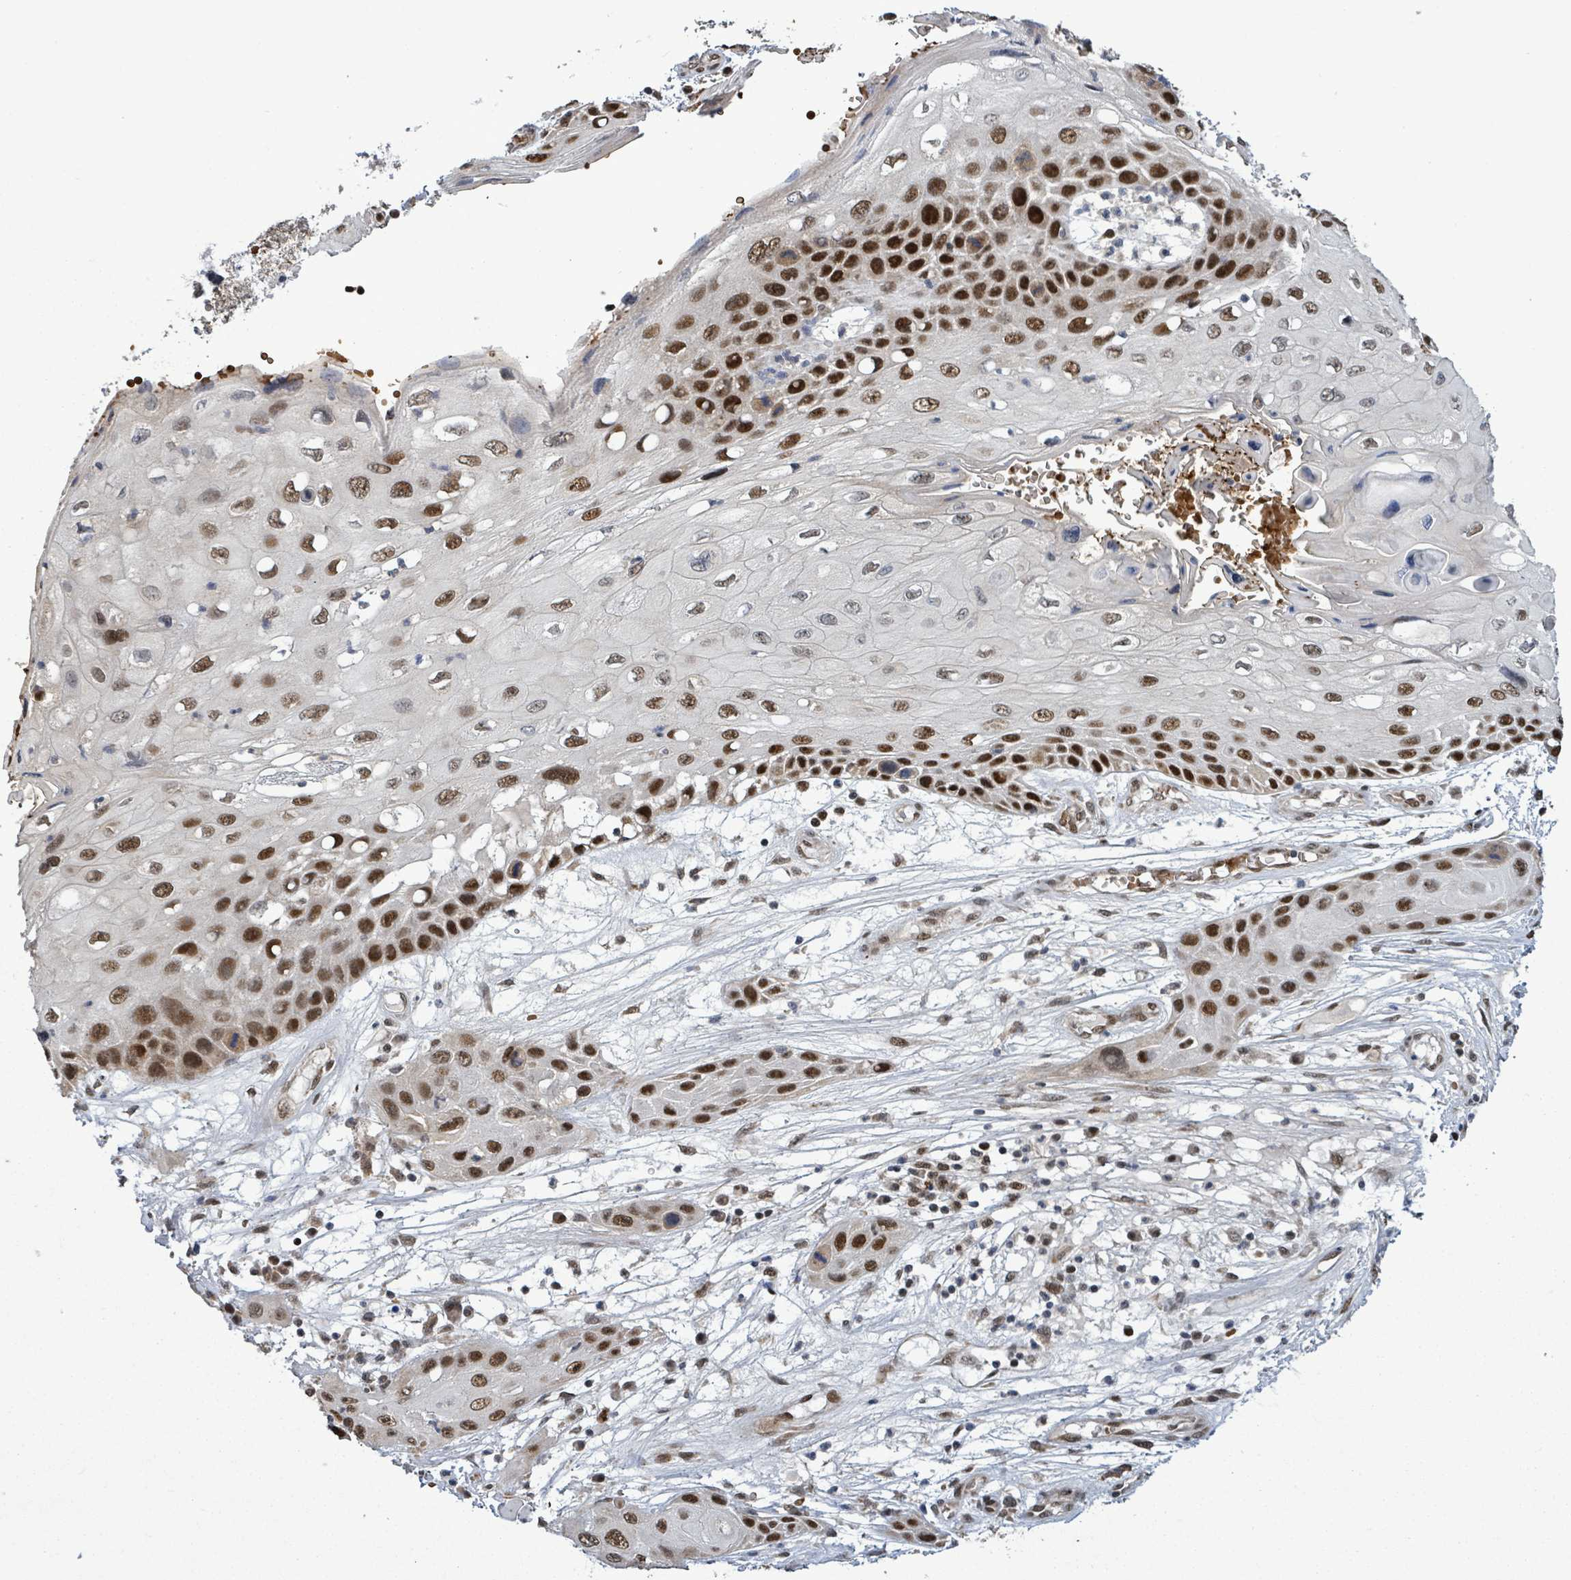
{"staining": {"intensity": "strong", "quantity": "25%-75%", "location": "nuclear"}, "tissue": "skin cancer", "cell_type": "Tumor cells", "image_type": "cancer", "snomed": [{"axis": "morphology", "description": "Squamous cell carcinoma, NOS"}, {"axis": "topography", "description": "Skin"}, {"axis": "topography", "description": "Vulva"}], "caption": "Immunohistochemical staining of skin cancer (squamous cell carcinoma) exhibits high levels of strong nuclear protein expression in approximately 25%-75% of tumor cells.", "gene": "PATZ1", "patient": {"sex": "female", "age": 44}}